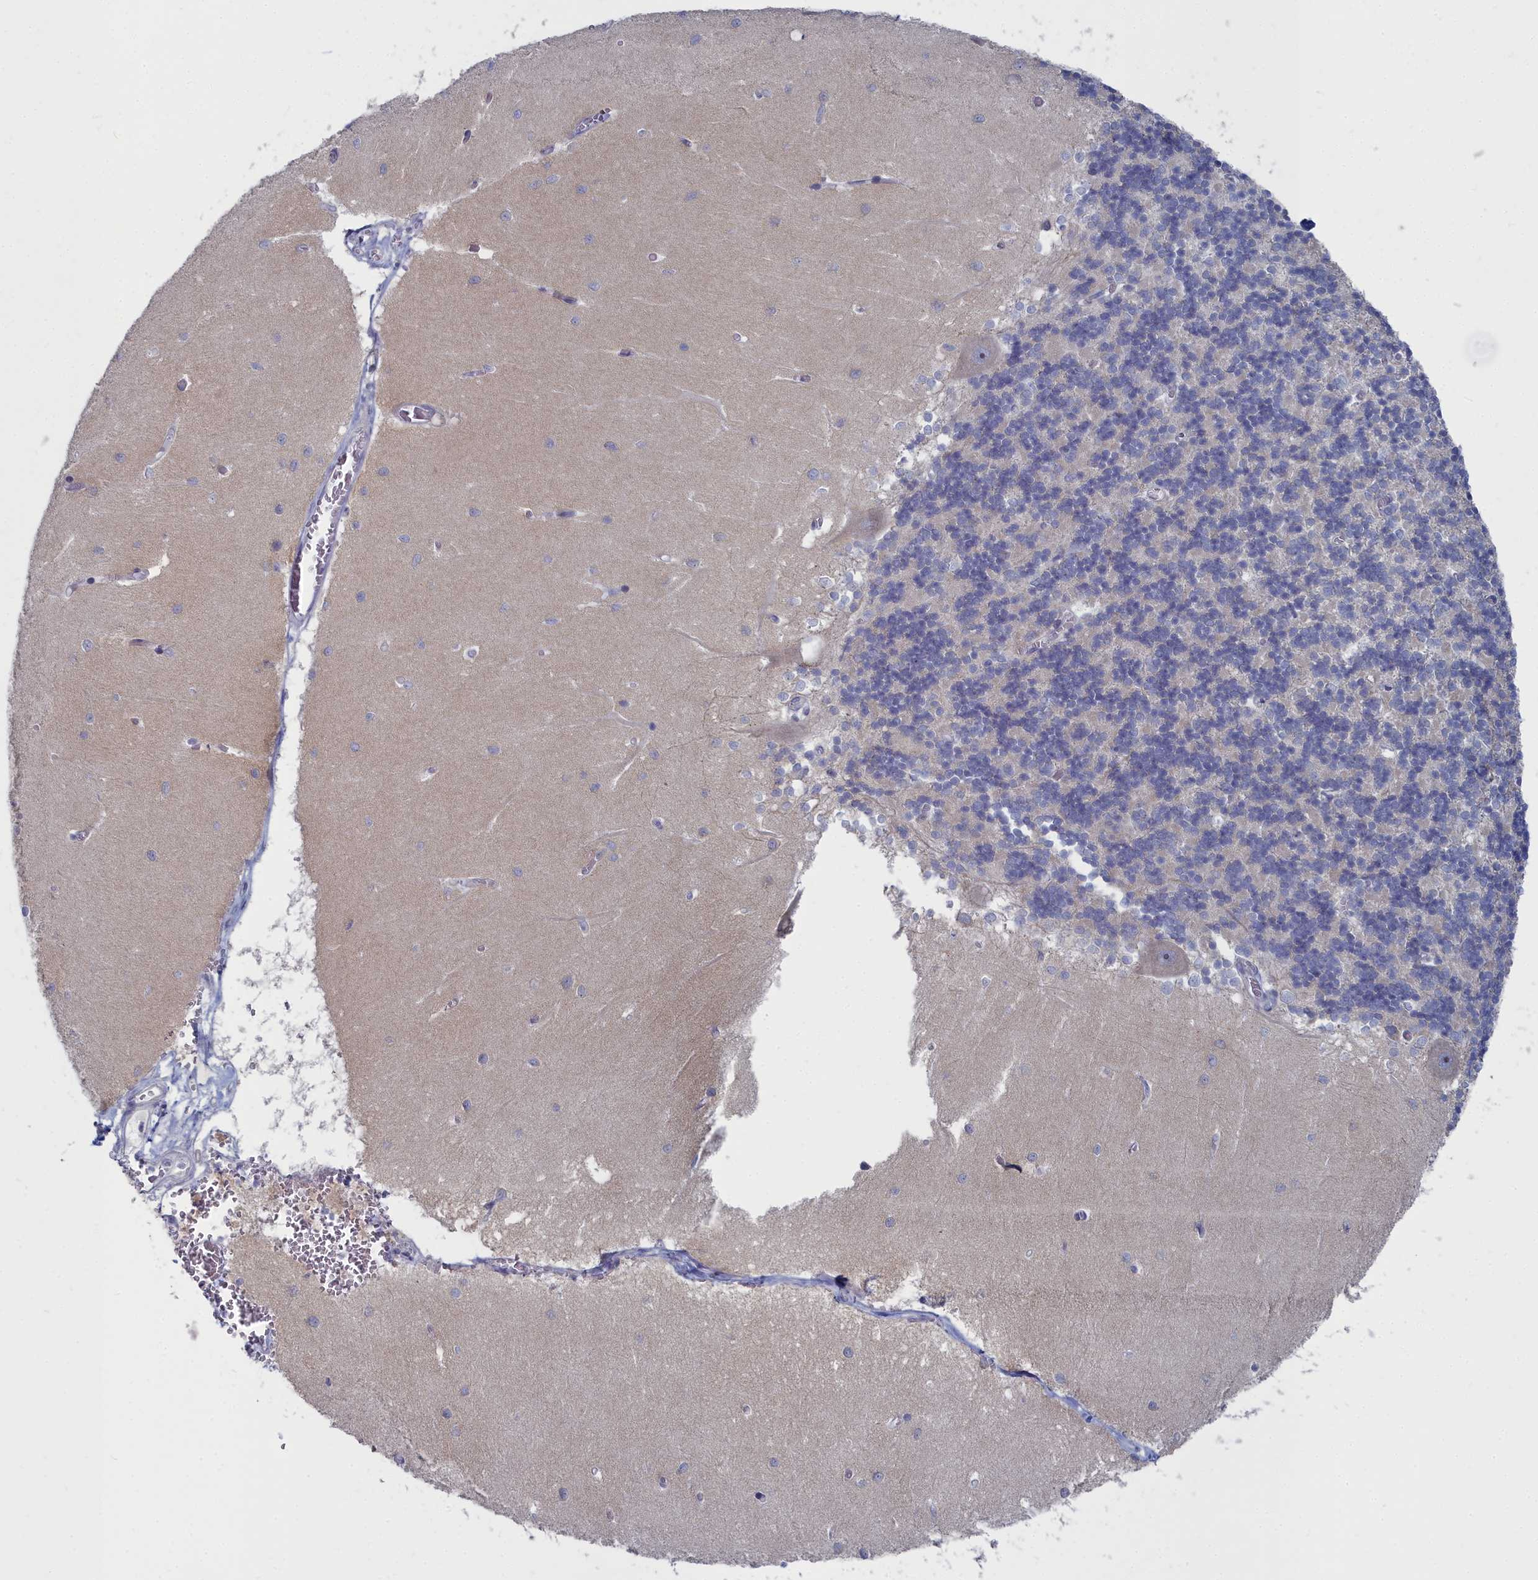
{"staining": {"intensity": "negative", "quantity": "none", "location": "none"}, "tissue": "cerebellum", "cell_type": "Cells in granular layer", "image_type": "normal", "snomed": [{"axis": "morphology", "description": "Normal tissue, NOS"}, {"axis": "topography", "description": "Cerebellum"}], "caption": "This is an immunohistochemistry (IHC) image of unremarkable human cerebellum. There is no positivity in cells in granular layer.", "gene": "CCDC149", "patient": {"sex": "male", "age": 37}}